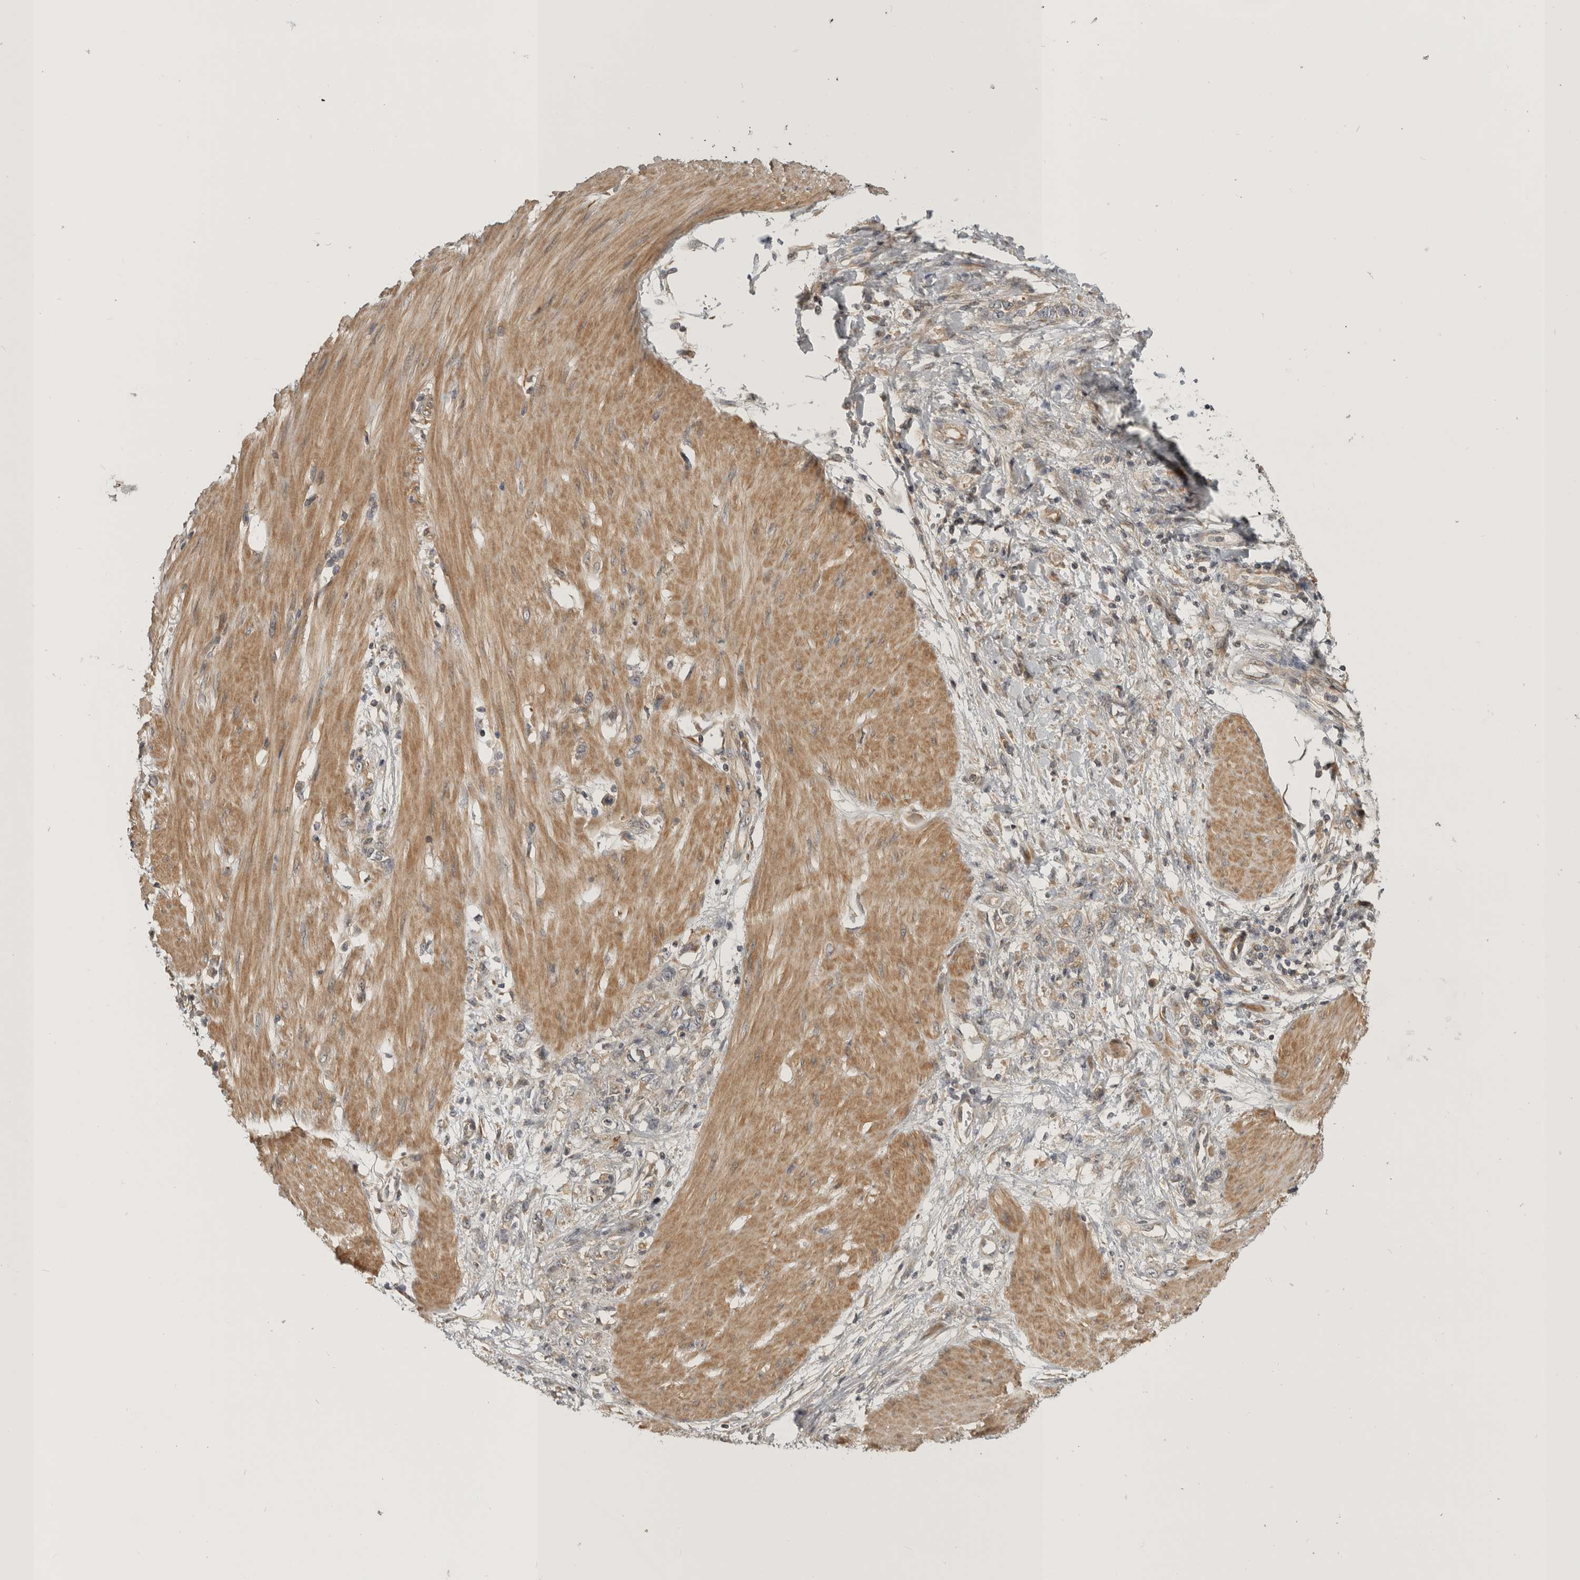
{"staining": {"intensity": "weak", "quantity": "25%-75%", "location": "cytoplasmic/membranous"}, "tissue": "stomach cancer", "cell_type": "Tumor cells", "image_type": "cancer", "snomed": [{"axis": "morphology", "description": "Adenocarcinoma, NOS"}, {"axis": "topography", "description": "Stomach"}], "caption": "Immunohistochemistry of adenocarcinoma (stomach) displays low levels of weak cytoplasmic/membranous expression in approximately 25%-75% of tumor cells.", "gene": "CUEDC1", "patient": {"sex": "female", "age": 76}}